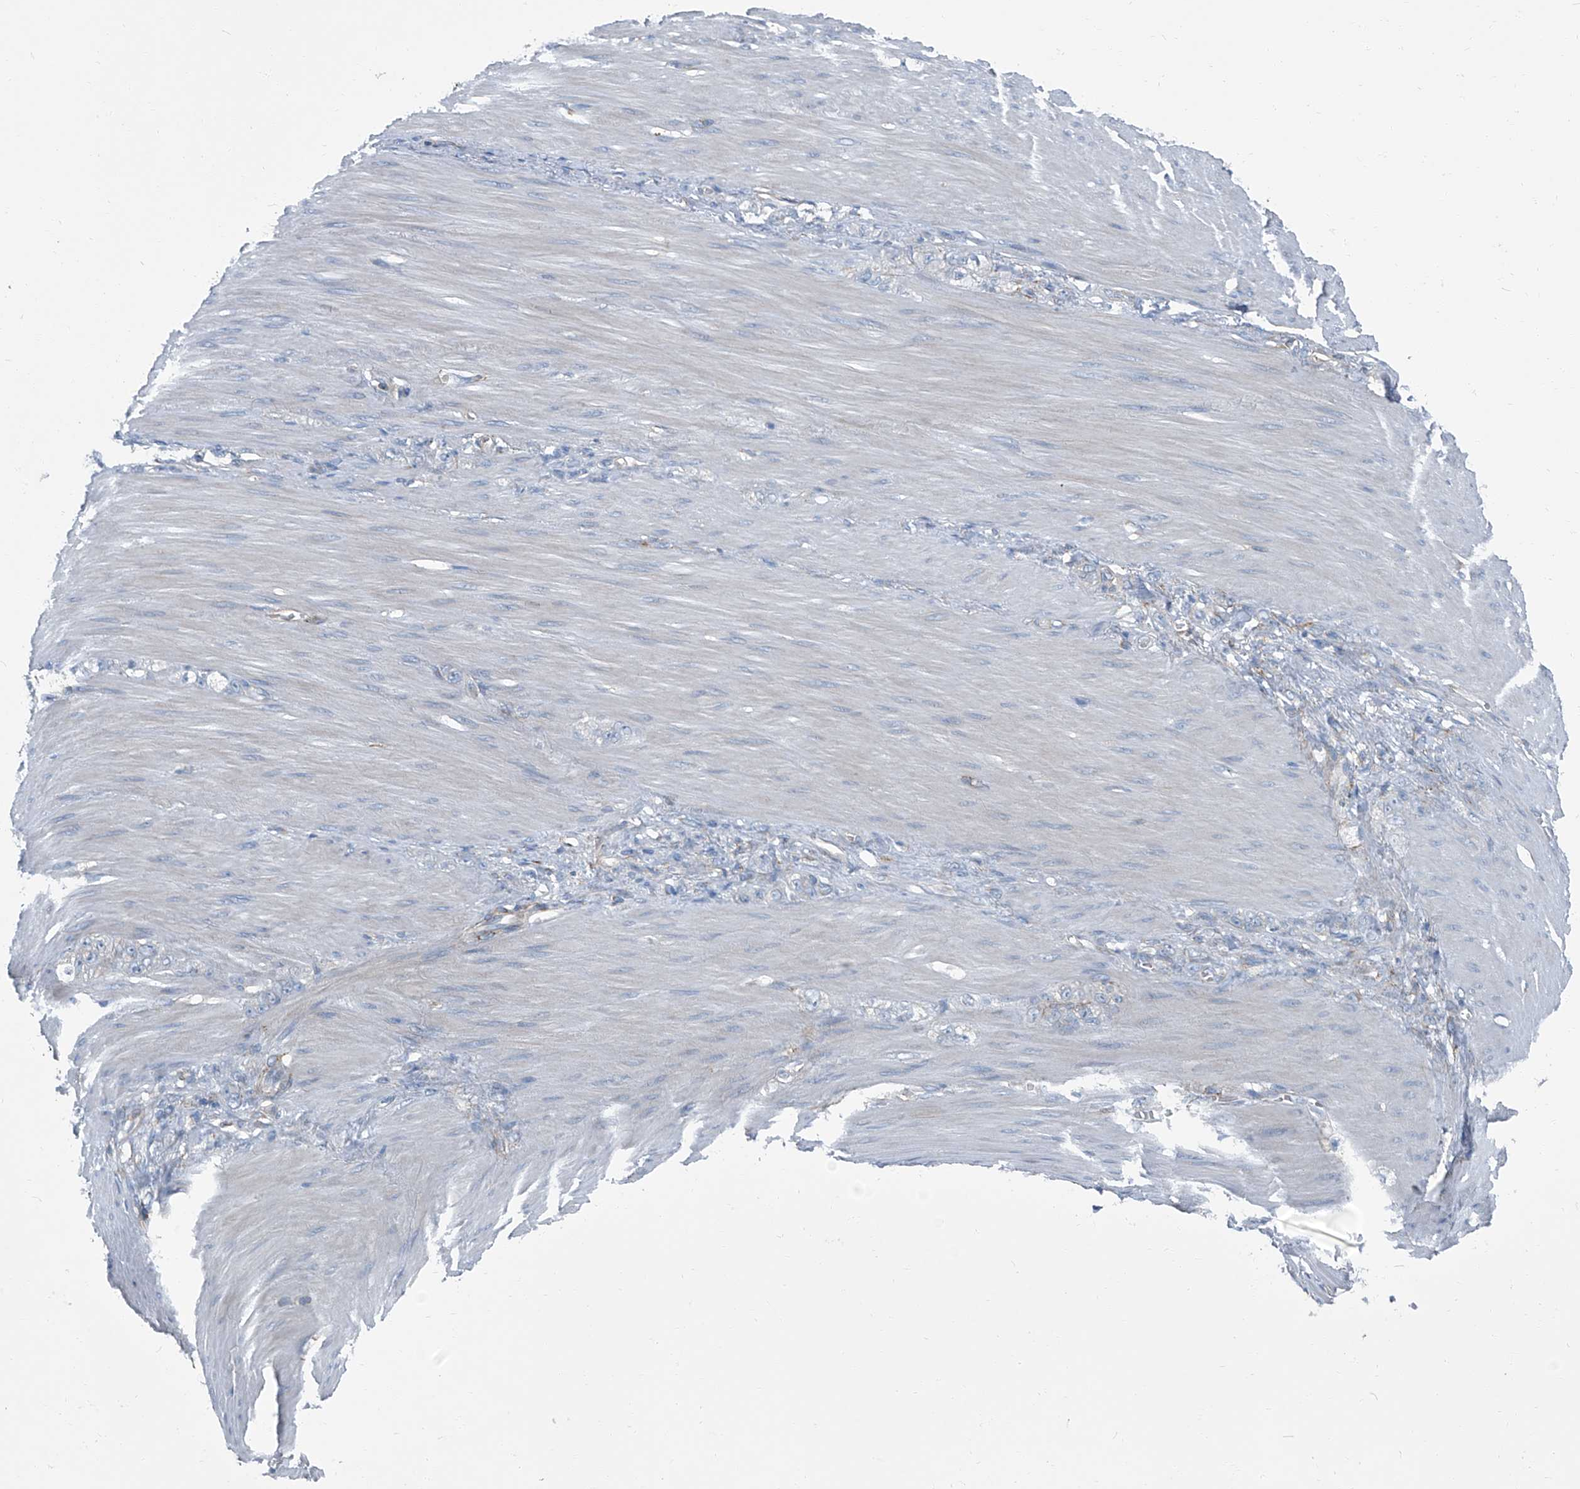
{"staining": {"intensity": "negative", "quantity": "none", "location": "none"}, "tissue": "stomach cancer", "cell_type": "Tumor cells", "image_type": "cancer", "snomed": [{"axis": "morphology", "description": "Normal tissue, NOS"}, {"axis": "morphology", "description": "Adenocarcinoma, NOS"}, {"axis": "topography", "description": "Stomach"}], "caption": "This is an IHC image of adenocarcinoma (stomach). There is no staining in tumor cells.", "gene": "SEPTIN7", "patient": {"sex": "male", "age": 82}}